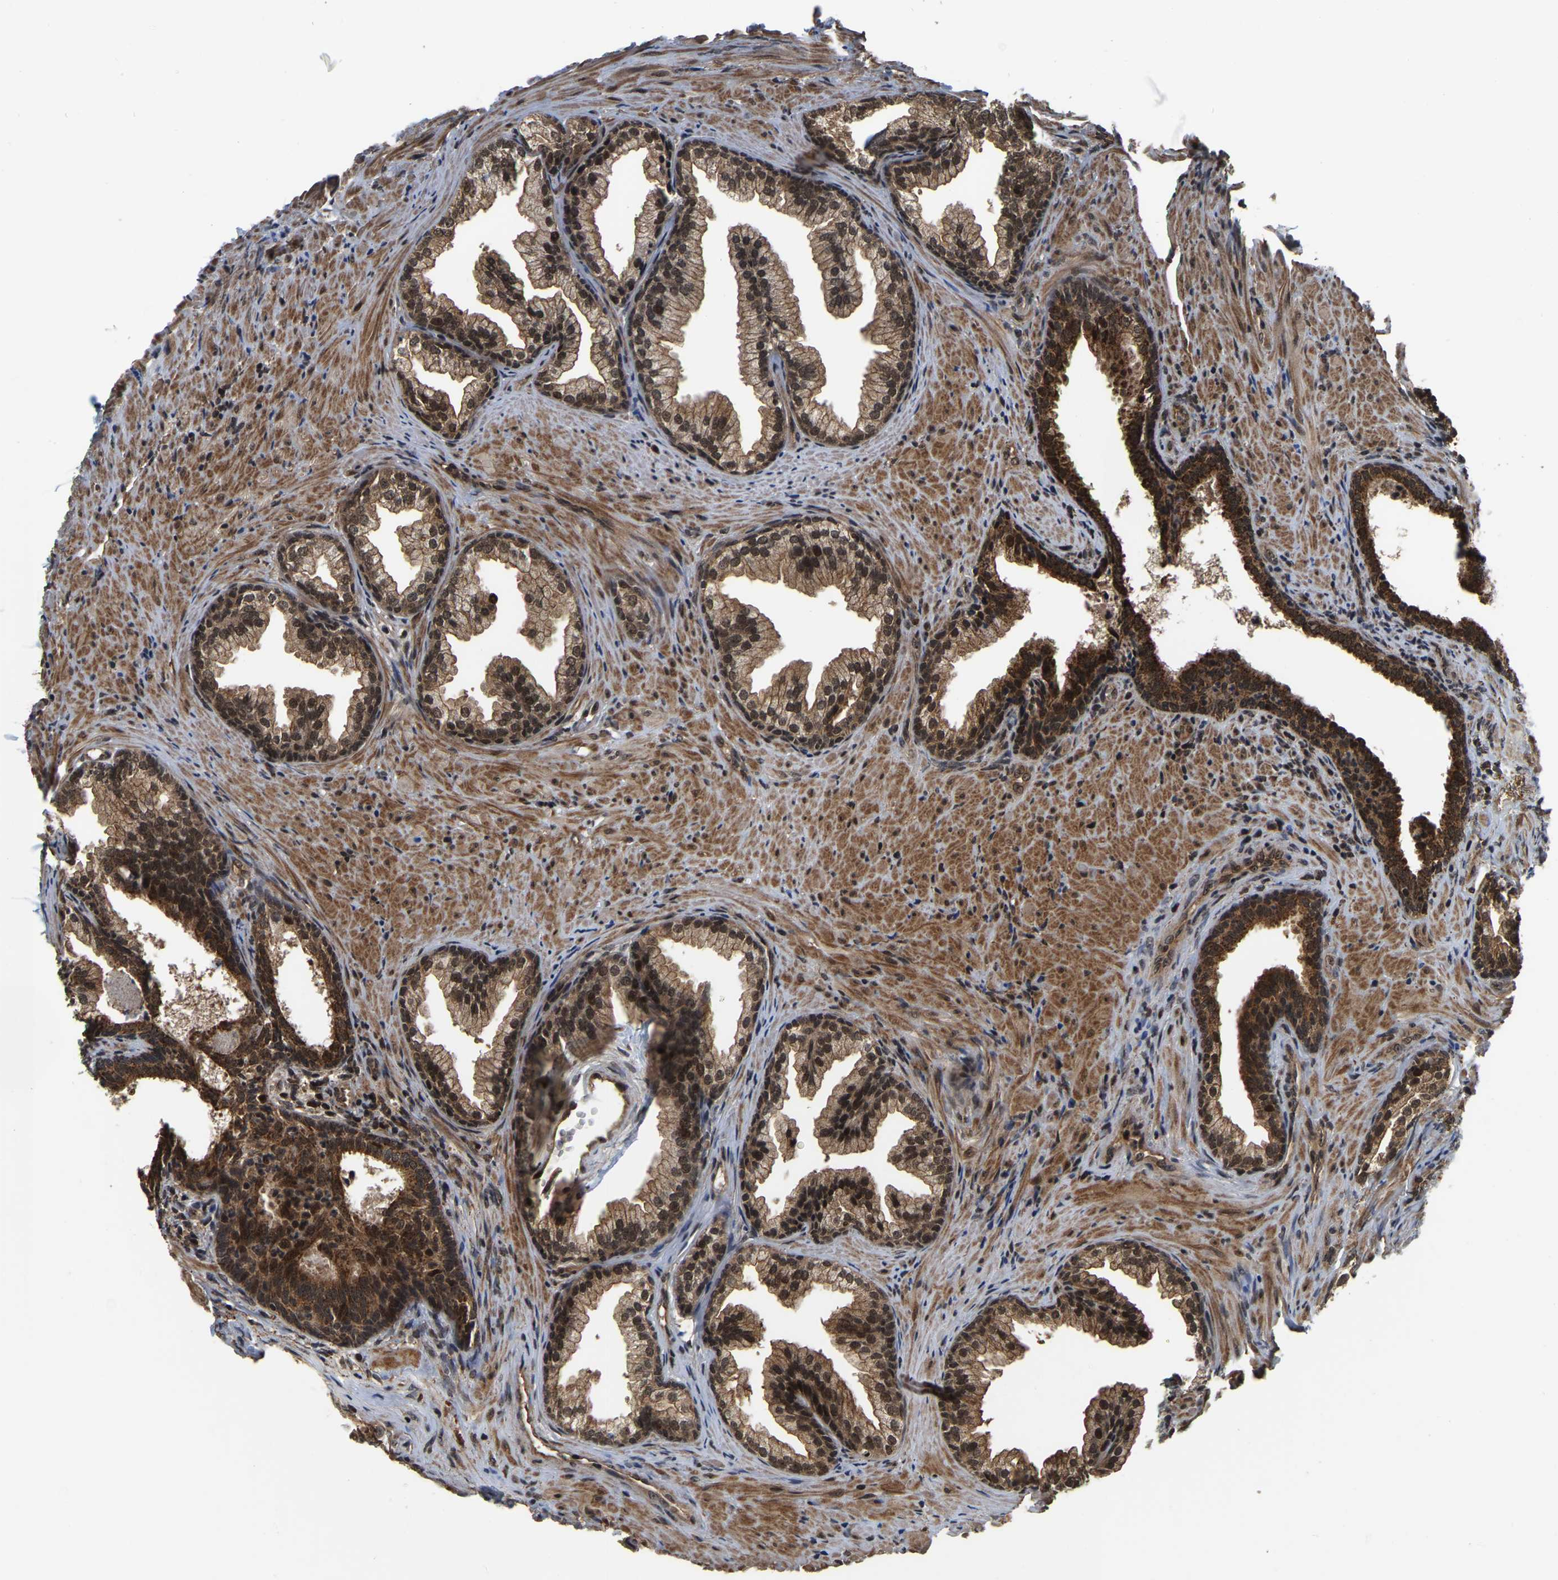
{"staining": {"intensity": "strong", "quantity": ">75%", "location": "cytoplasmic/membranous,nuclear"}, "tissue": "prostate", "cell_type": "Glandular cells", "image_type": "normal", "snomed": [{"axis": "morphology", "description": "Normal tissue, NOS"}, {"axis": "topography", "description": "Prostate"}], "caption": "Strong cytoplasmic/membranous,nuclear positivity is appreciated in approximately >75% of glandular cells in unremarkable prostate. (DAB (3,3'-diaminobenzidine) = brown stain, brightfield microscopy at high magnification).", "gene": "CIAO1", "patient": {"sex": "male", "age": 76}}